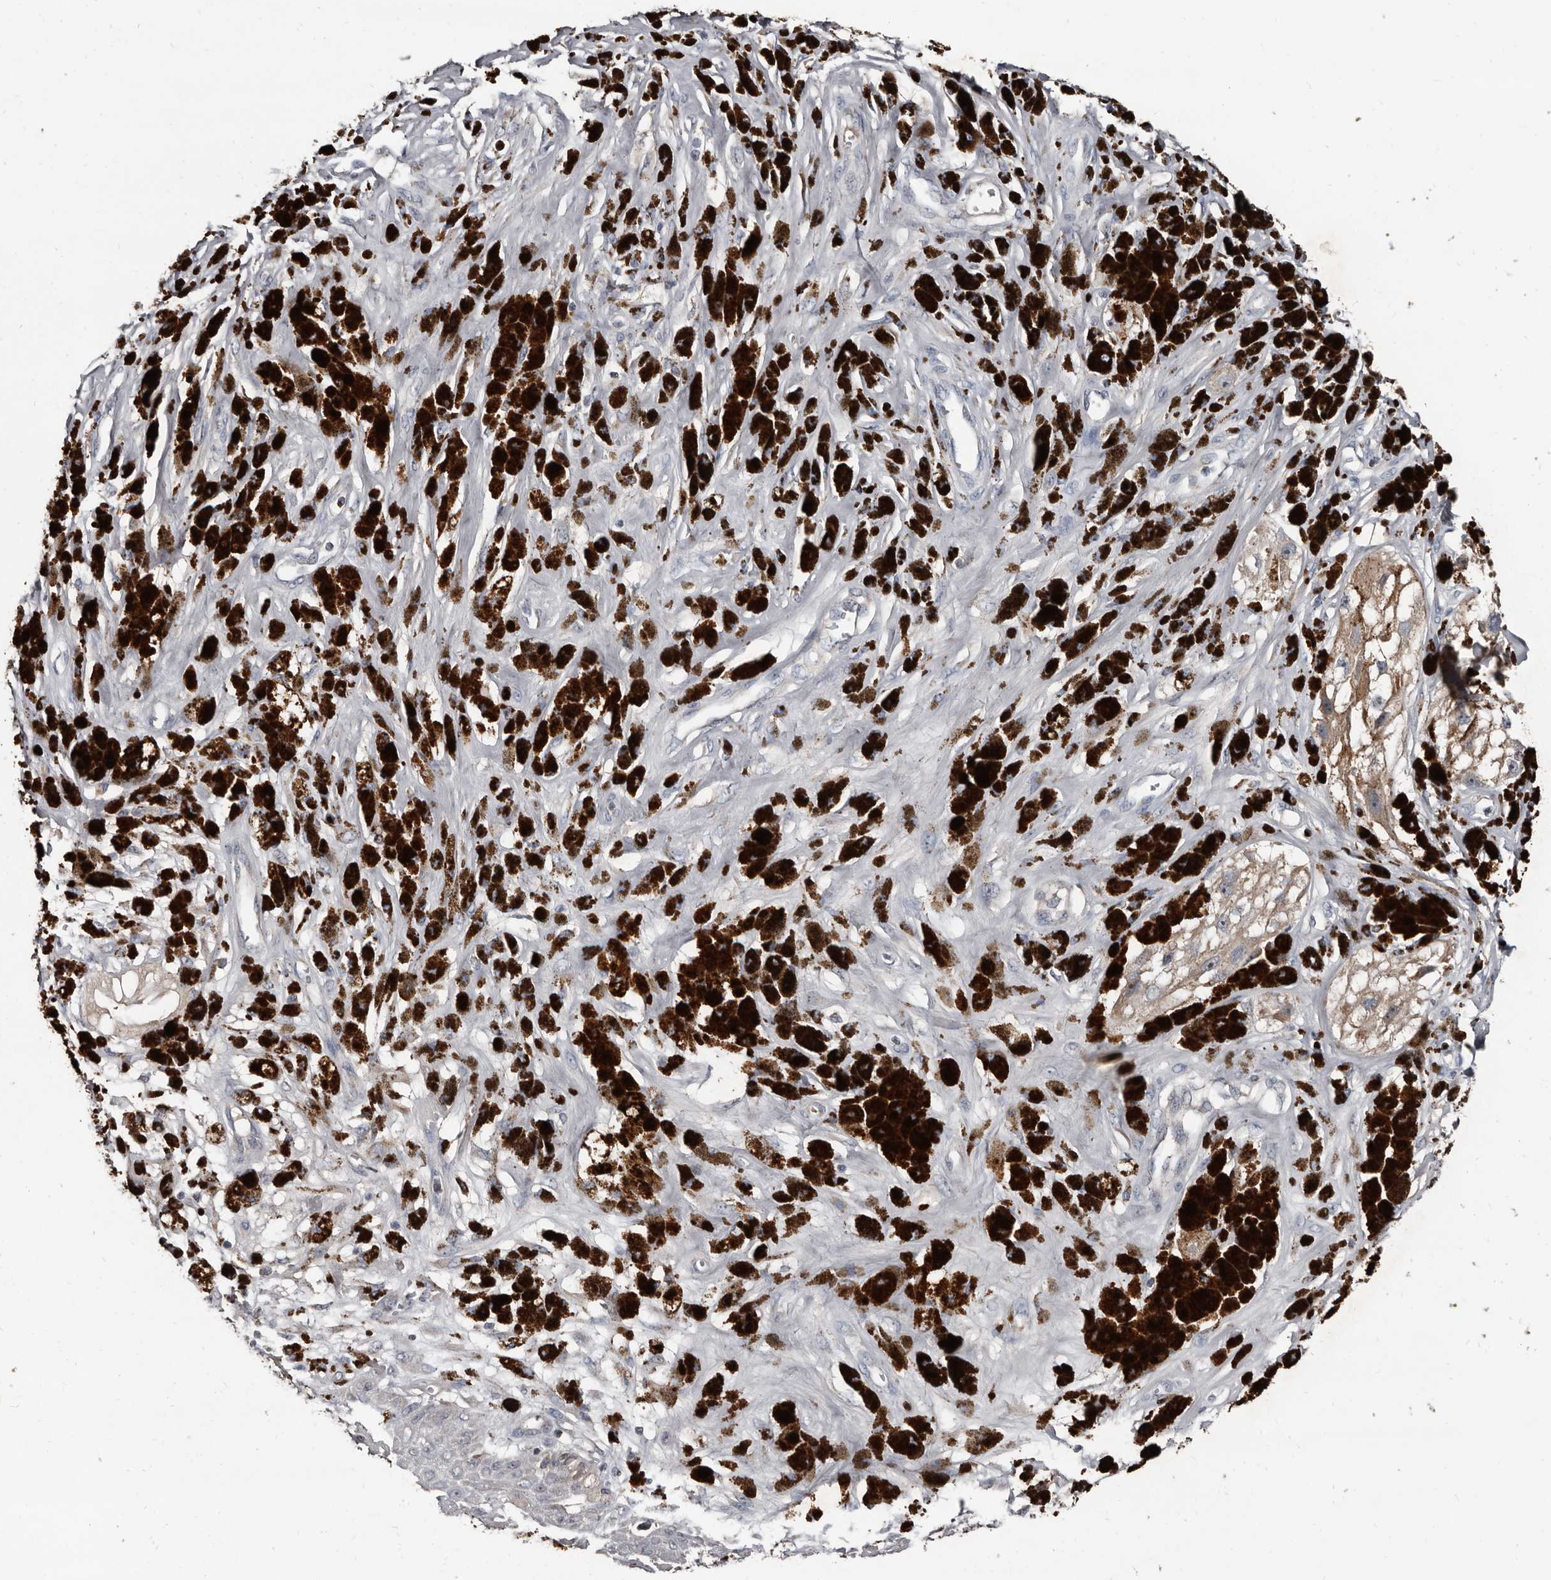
{"staining": {"intensity": "moderate", "quantity": ">75%", "location": "cytoplasmic/membranous"}, "tissue": "melanoma", "cell_type": "Tumor cells", "image_type": "cancer", "snomed": [{"axis": "morphology", "description": "Malignant melanoma, NOS"}, {"axis": "topography", "description": "Skin"}], "caption": "Malignant melanoma was stained to show a protein in brown. There is medium levels of moderate cytoplasmic/membranous staining in approximately >75% of tumor cells. Immunohistochemistry (ihc) stains the protein in brown and the nuclei are stained blue.", "gene": "GREB1", "patient": {"sex": "male", "age": 88}}